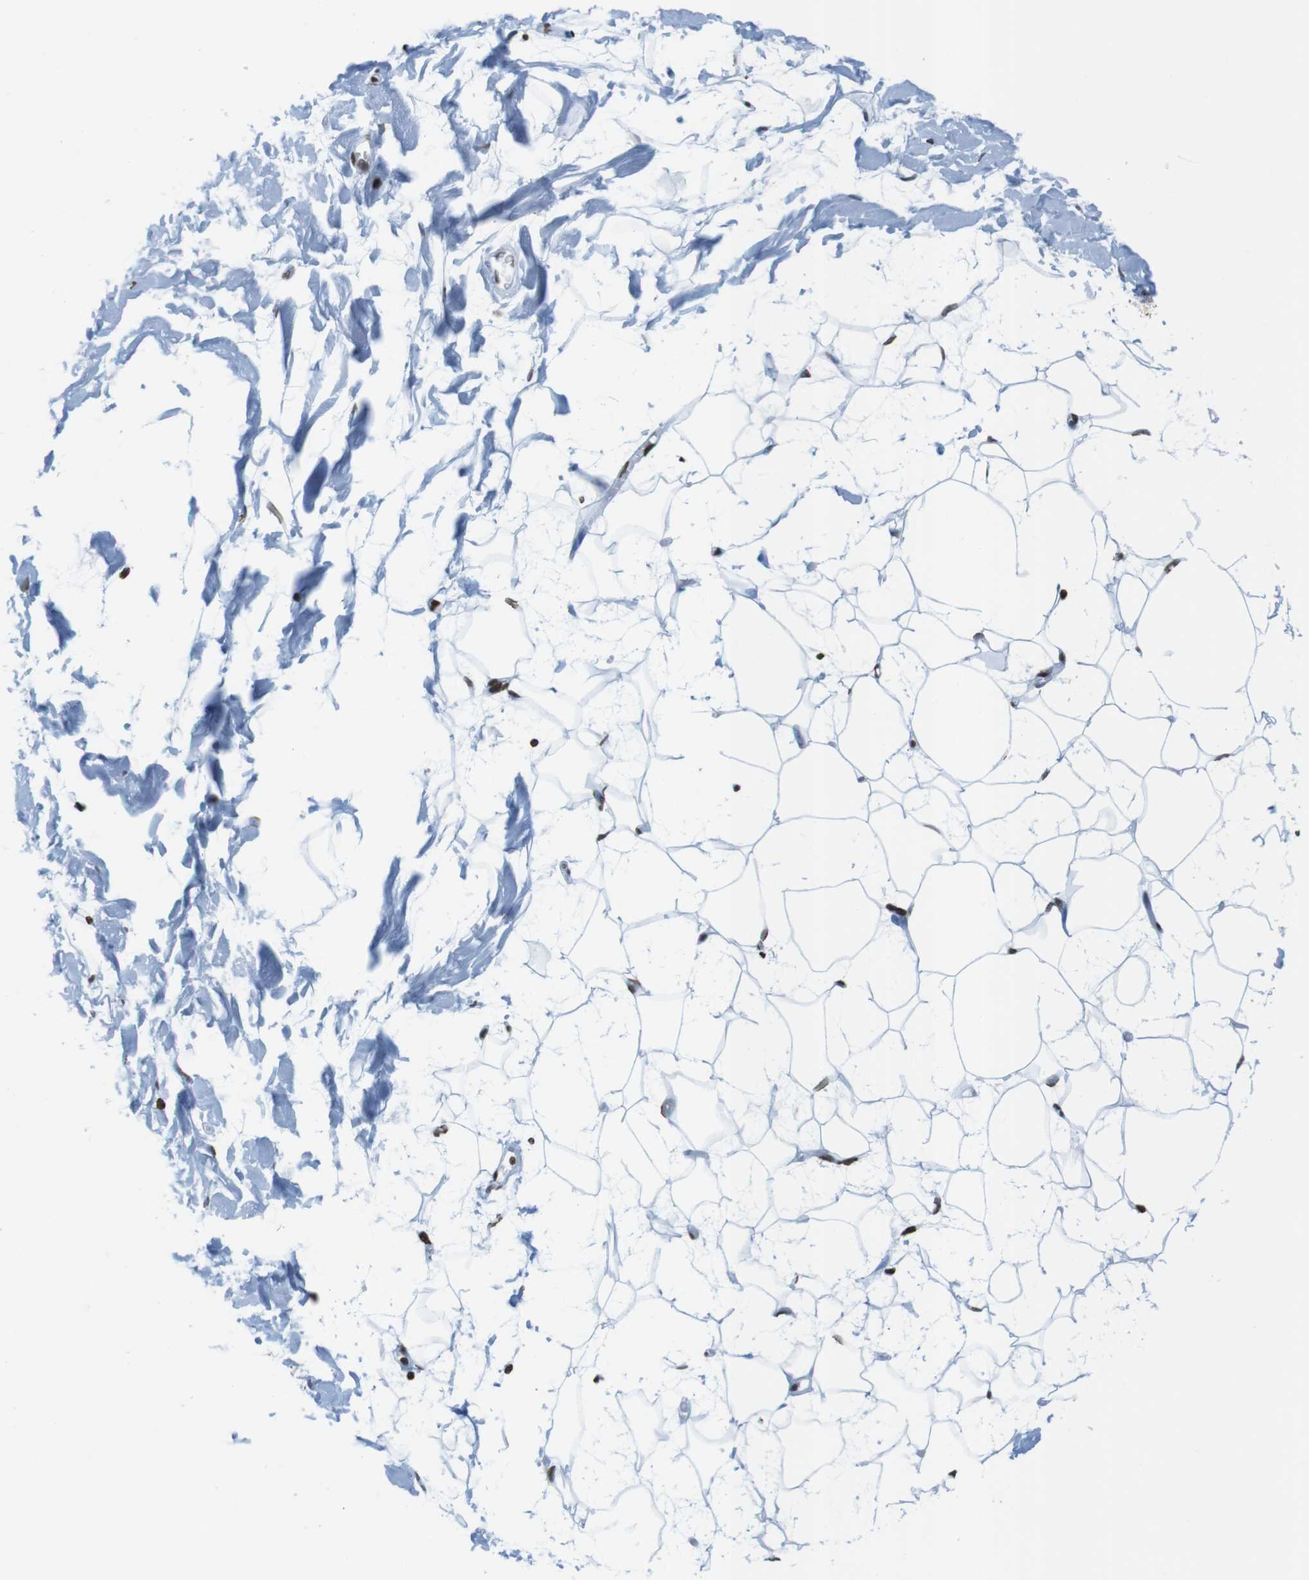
{"staining": {"intensity": "moderate", "quantity": ">75%", "location": "nuclear"}, "tissue": "adipose tissue", "cell_type": "Adipocytes", "image_type": "normal", "snomed": [{"axis": "morphology", "description": "Normal tissue, NOS"}, {"axis": "topography", "description": "Soft tissue"}], "caption": "Protein positivity by IHC displays moderate nuclear staining in about >75% of adipocytes in benign adipose tissue.", "gene": "BSX", "patient": {"sex": "male", "age": 72}}